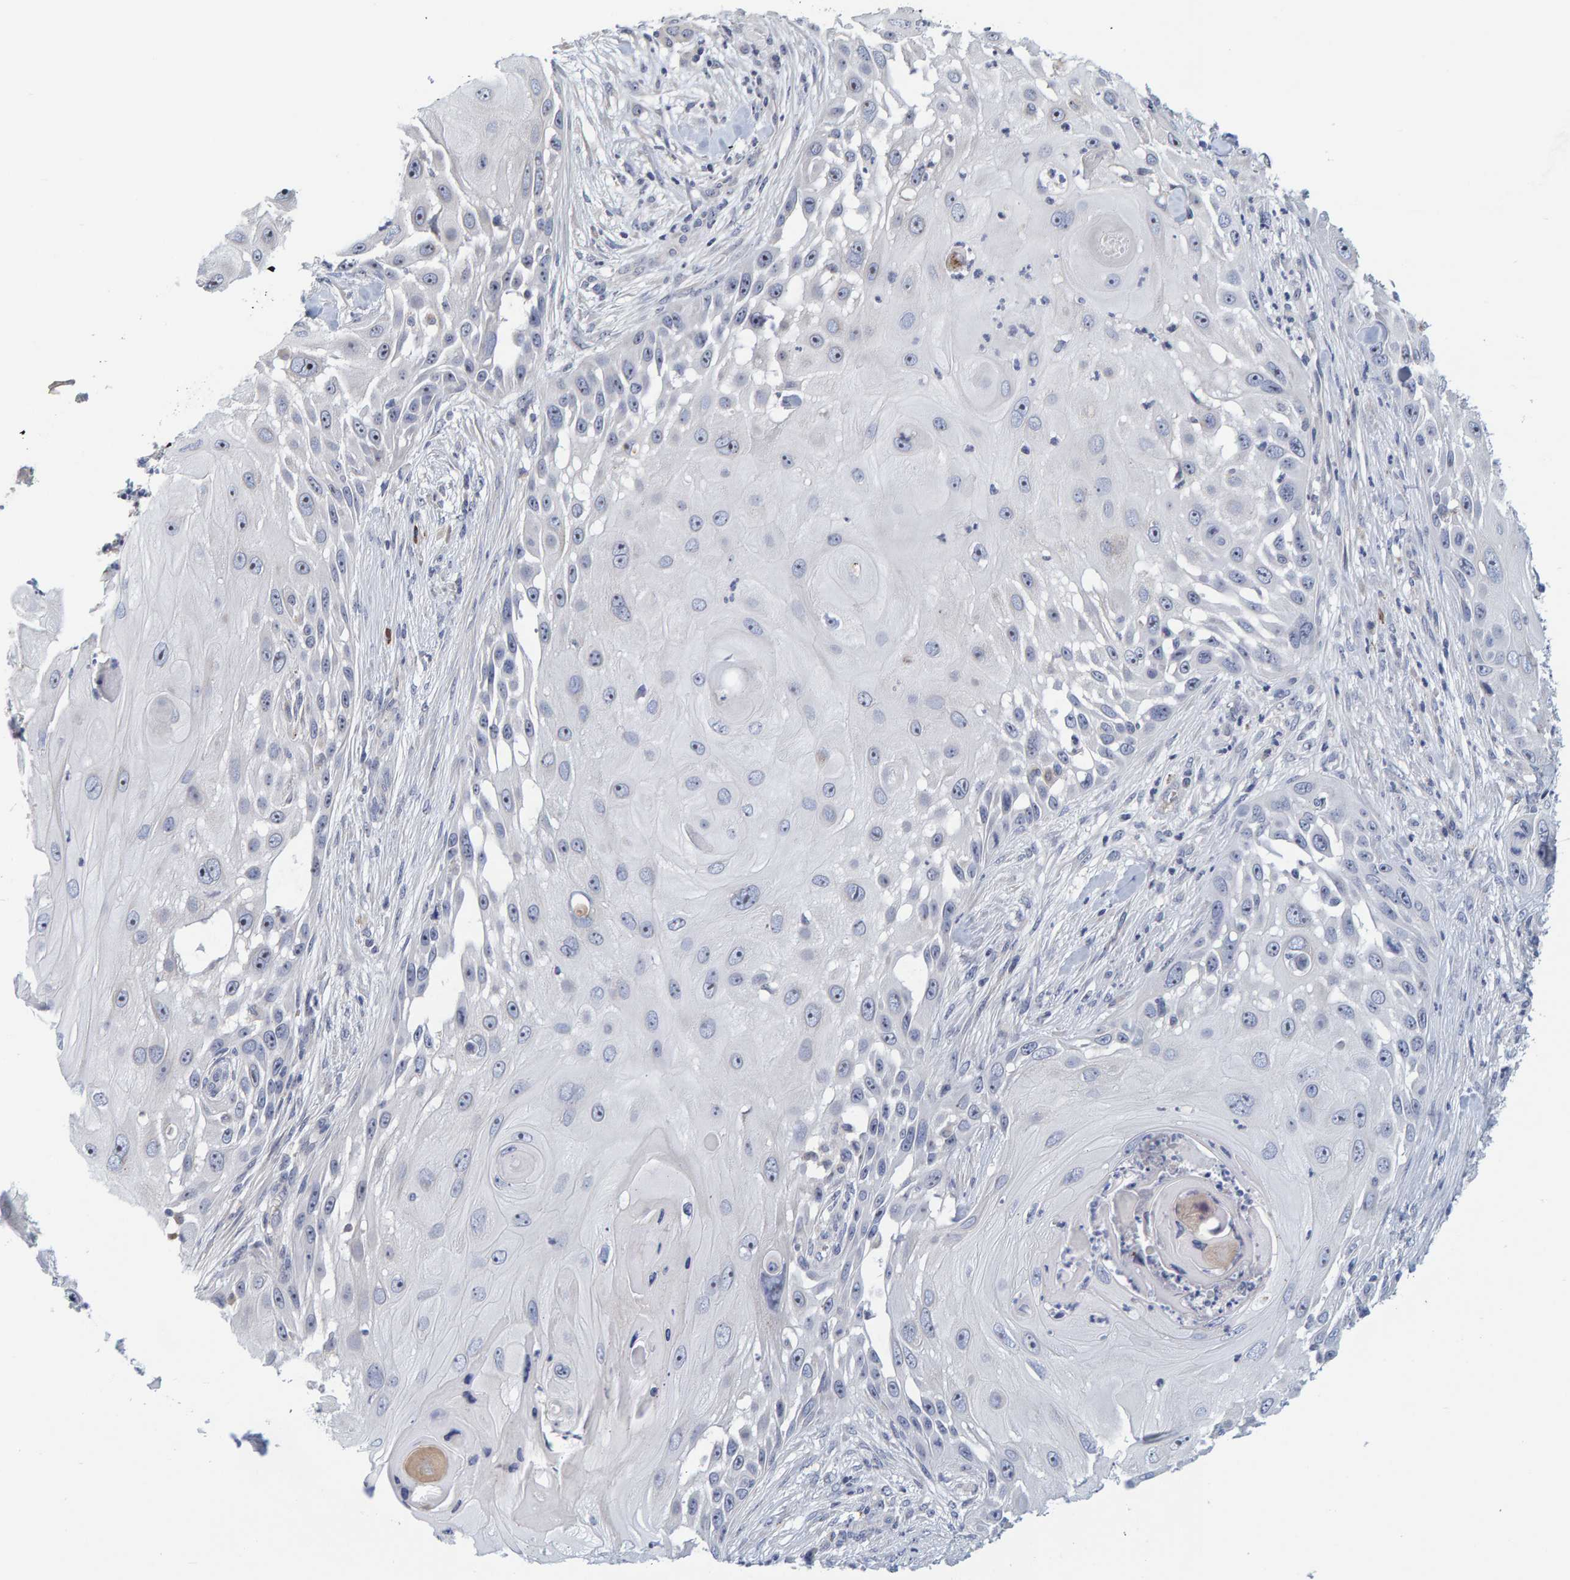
{"staining": {"intensity": "moderate", "quantity": "<25%", "location": "nuclear"}, "tissue": "skin cancer", "cell_type": "Tumor cells", "image_type": "cancer", "snomed": [{"axis": "morphology", "description": "Squamous cell carcinoma, NOS"}, {"axis": "topography", "description": "Skin"}], "caption": "Moderate nuclear expression for a protein is appreciated in about <25% of tumor cells of skin squamous cell carcinoma using IHC.", "gene": "ZNF77", "patient": {"sex": "female", "age": 44}}